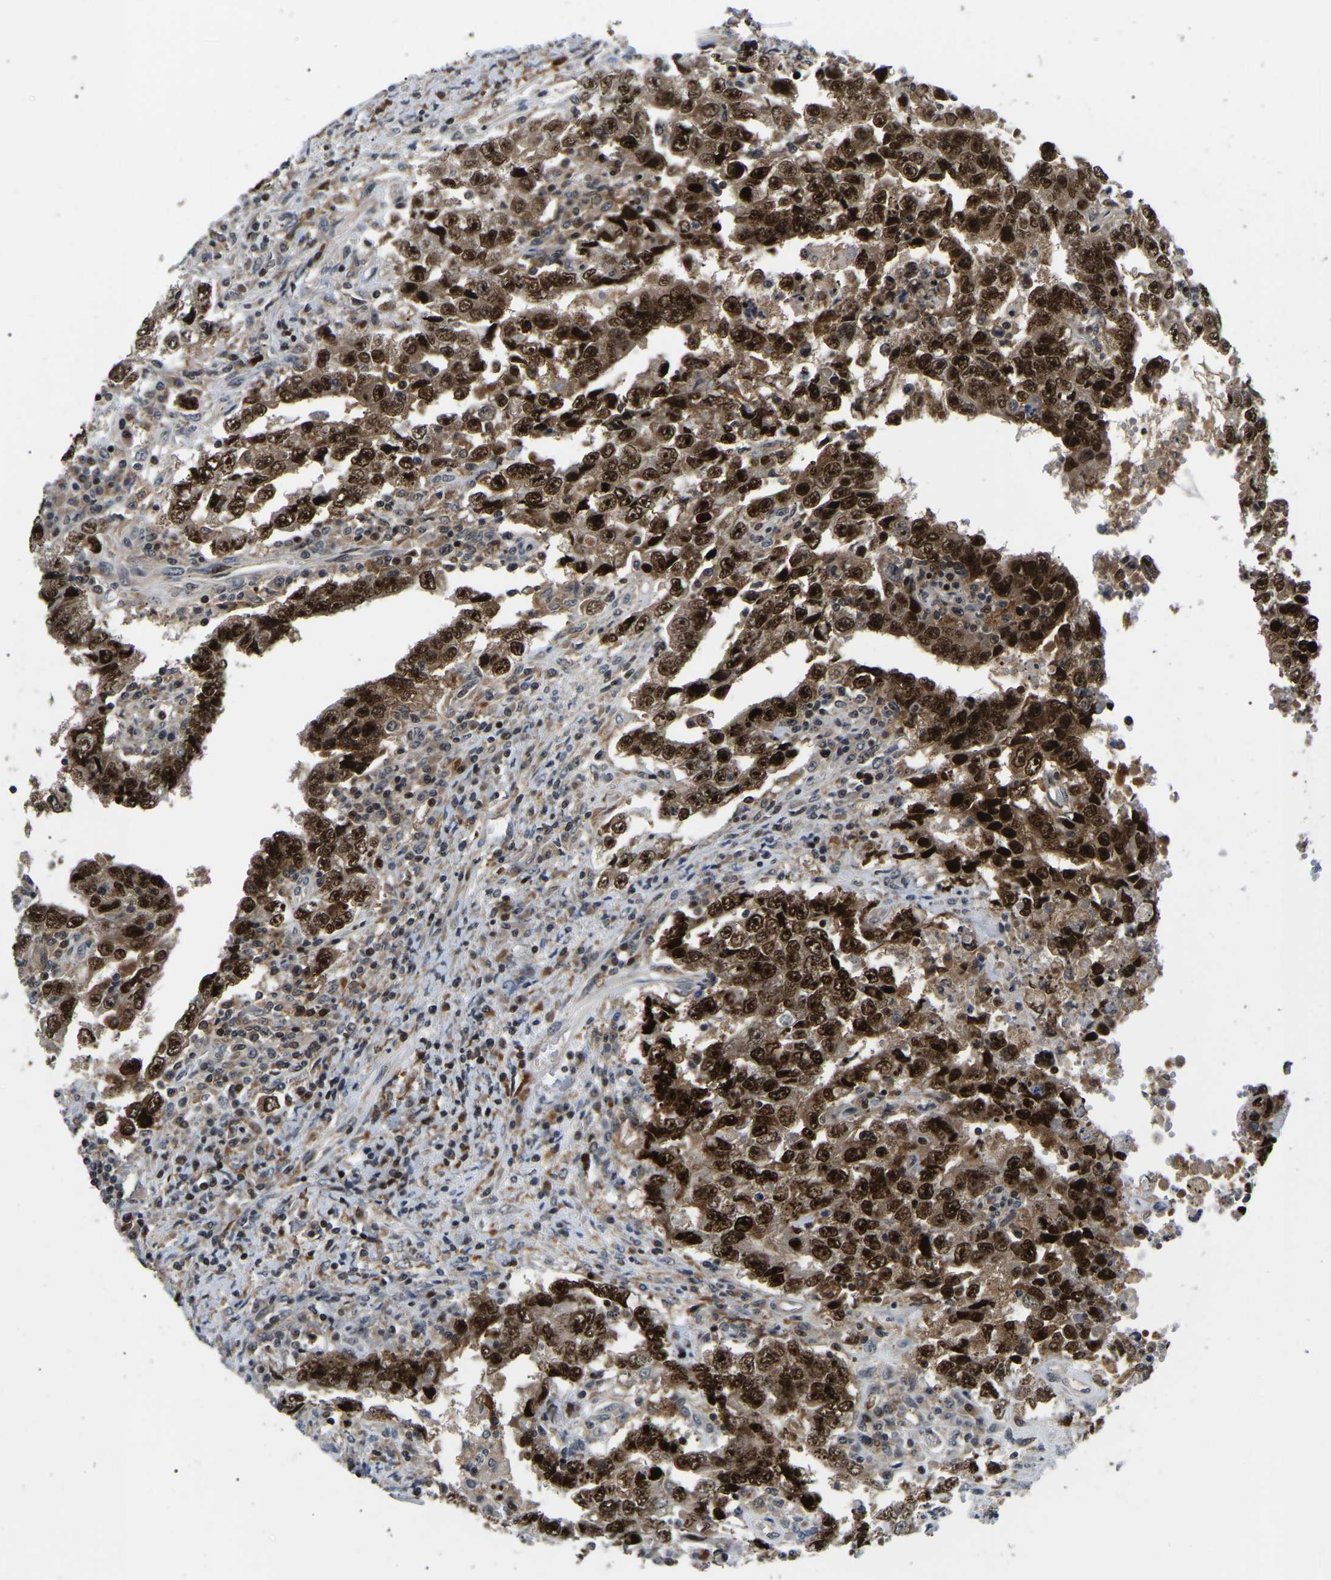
{"staining": {"intensity": "strong", "quantity": ">75%", "location": "cytoplasmic/membranous,nuclear"}, "tissue": "testis cancer", "cell_type": "Tumor cells", "image_type": "cancer", "snomed": [{"axis": "morphology", "description": "Carcinoma, Embryonal, NOS"}, {"axis": "topography", "description": "Testis"}], "caption": "Immunohistochemistry photomicrograph of neoplastic tissue: human testis cancer (embryonal carcinoma) stained using immunohistochemistry (IHC) reveals high levels of strong protein expression localized specifically in the cytoplasmic/membranous and nuclear of tumor cells, appearing as a cytoplasmic/membranous and nuclear brown color.", "gene": "RRP1B", "patient": {"sex": "male", "age": 26}}